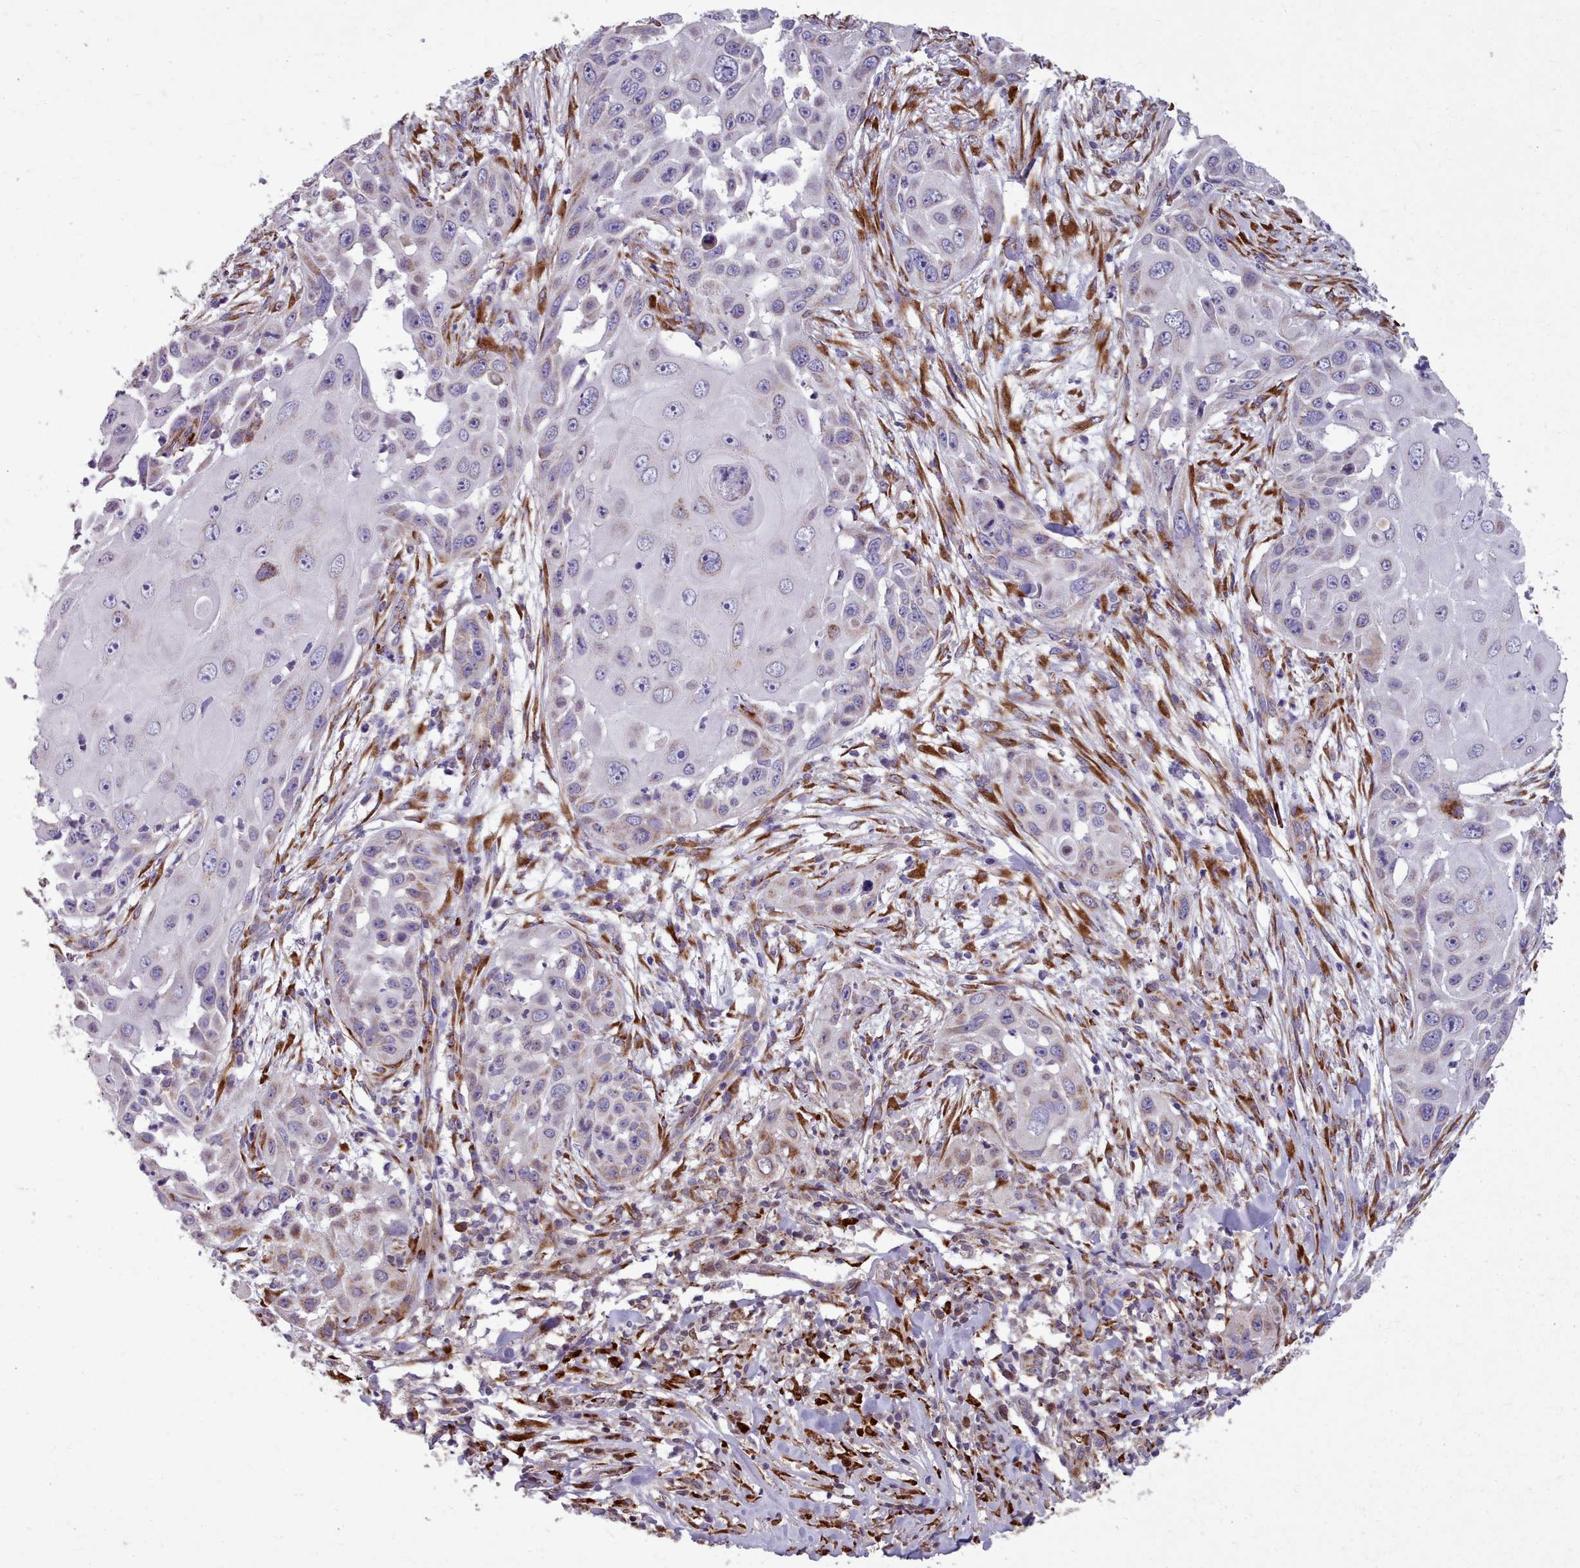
{"staining": {"intensity": "moderate", "quantity": "<25%", "location": "cytoplasmic/membranous"}, "tissue": "skin cancer", "cell_type": "Tumor cells", "image_type": "cancer", "snomed": [{"axis": "morphology", "description": "Squamous cell carcinoma, NOS"}, {"axis": "topography", "description": "Skin"}], "caption": "IHC of human skin cancer reveals low levels of moderate cytoplasmic/membranous positivity in about <25% of tumor cells.", "gene": "FKBP10", "patient": {"sex": "female", "age": 44}}